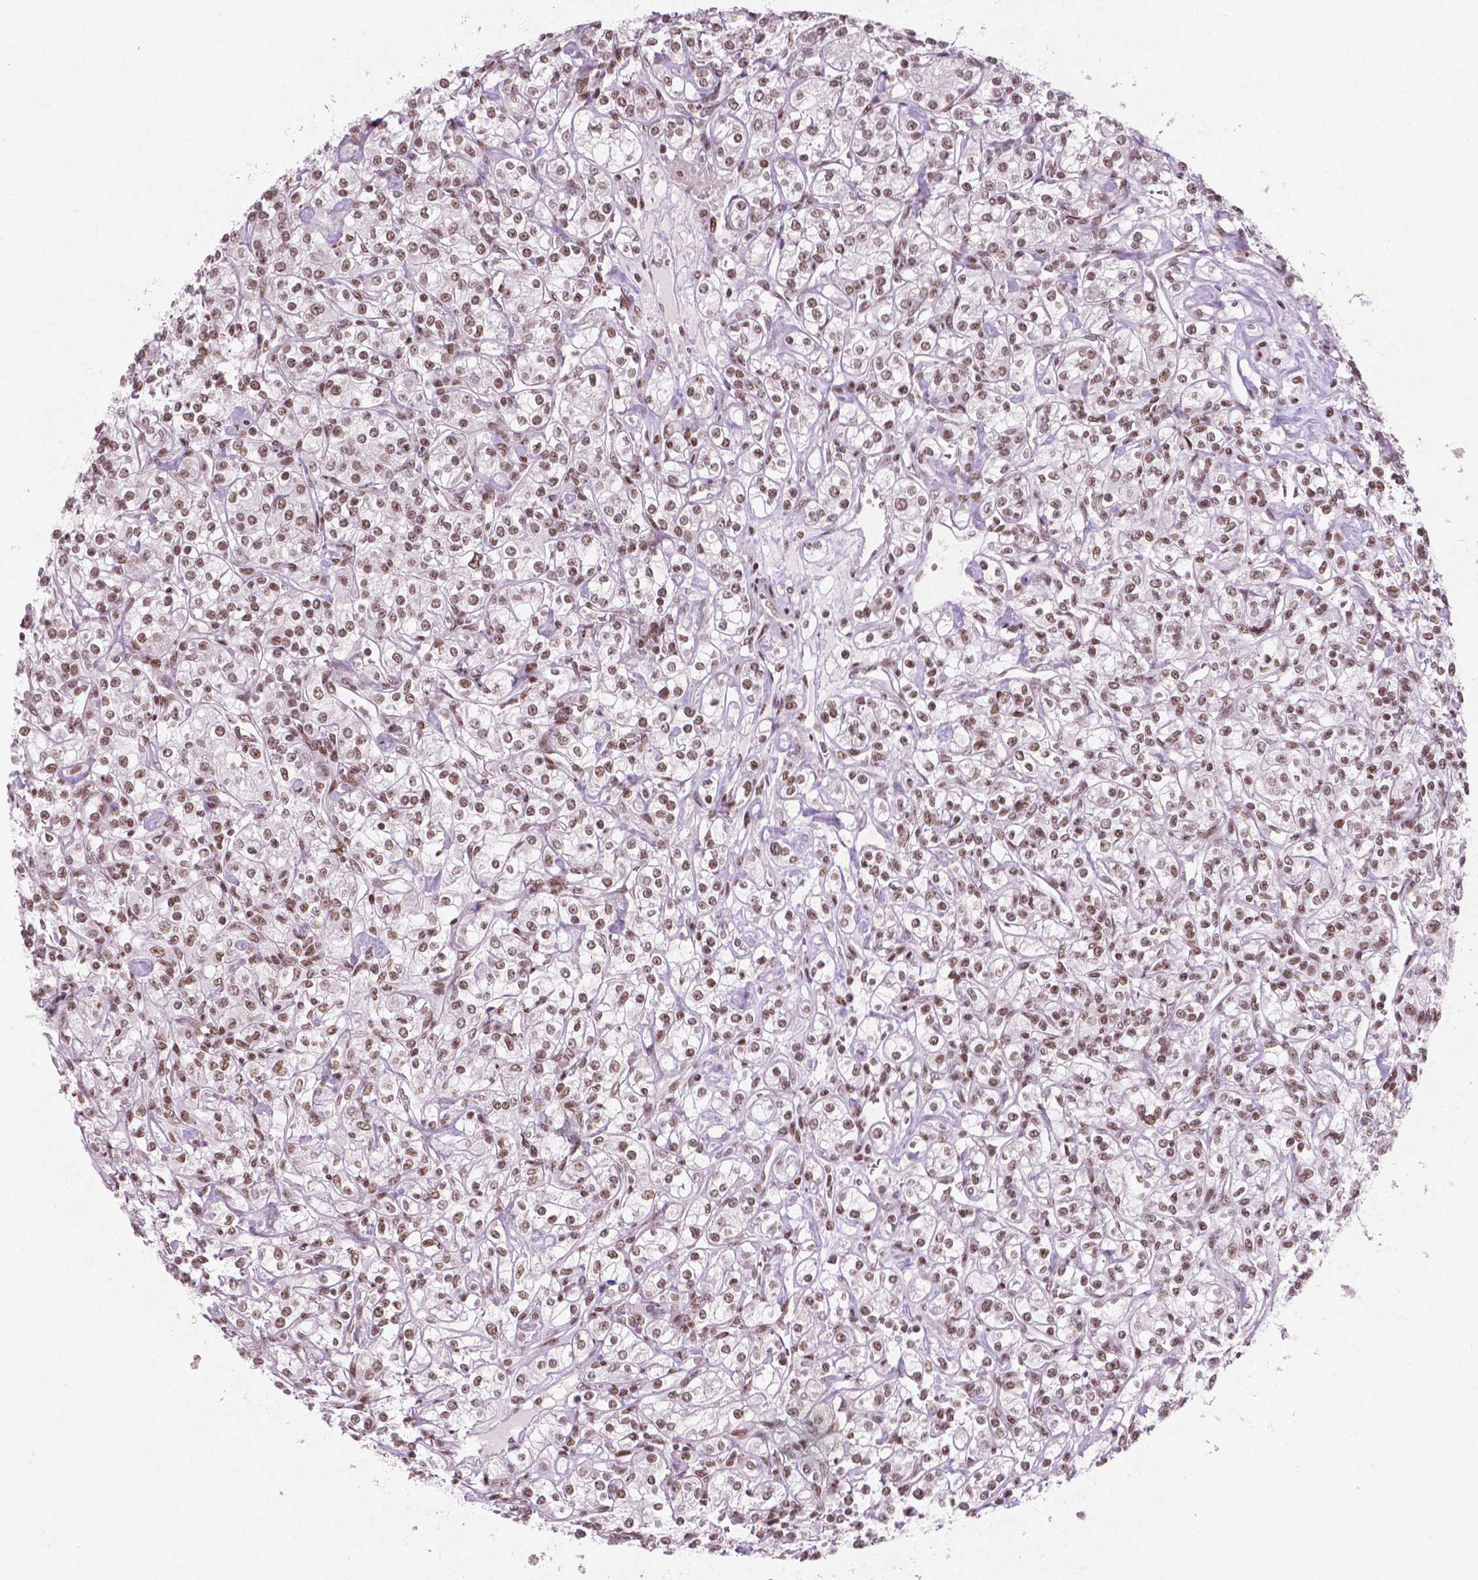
{"staining": {"intensity": "moderate", "quantity": ">75%", "location": "nuclear"}, "tissue": "renal cancer", "cell_type": "Tumor cells", "image_type": "cancer", "snomed": [{"axis": "morphology", "description": "Adenocarcinoma, NOS"}, {"axis": "topography", "description": "Kidney"}], "caption": "Immunohistochemistry staining of renal cancer, which demonstrates medium levels of moderate nuclear expression in approximately >75% of tumor cells indicating moderate nuclear protein positivity. The staining was performed using DAB (brown) for protein detection and nuclei were counterstained in hematoxylin (blue).", "gene": "BRD4", "patient": {"sex": "male", "age": 77}}